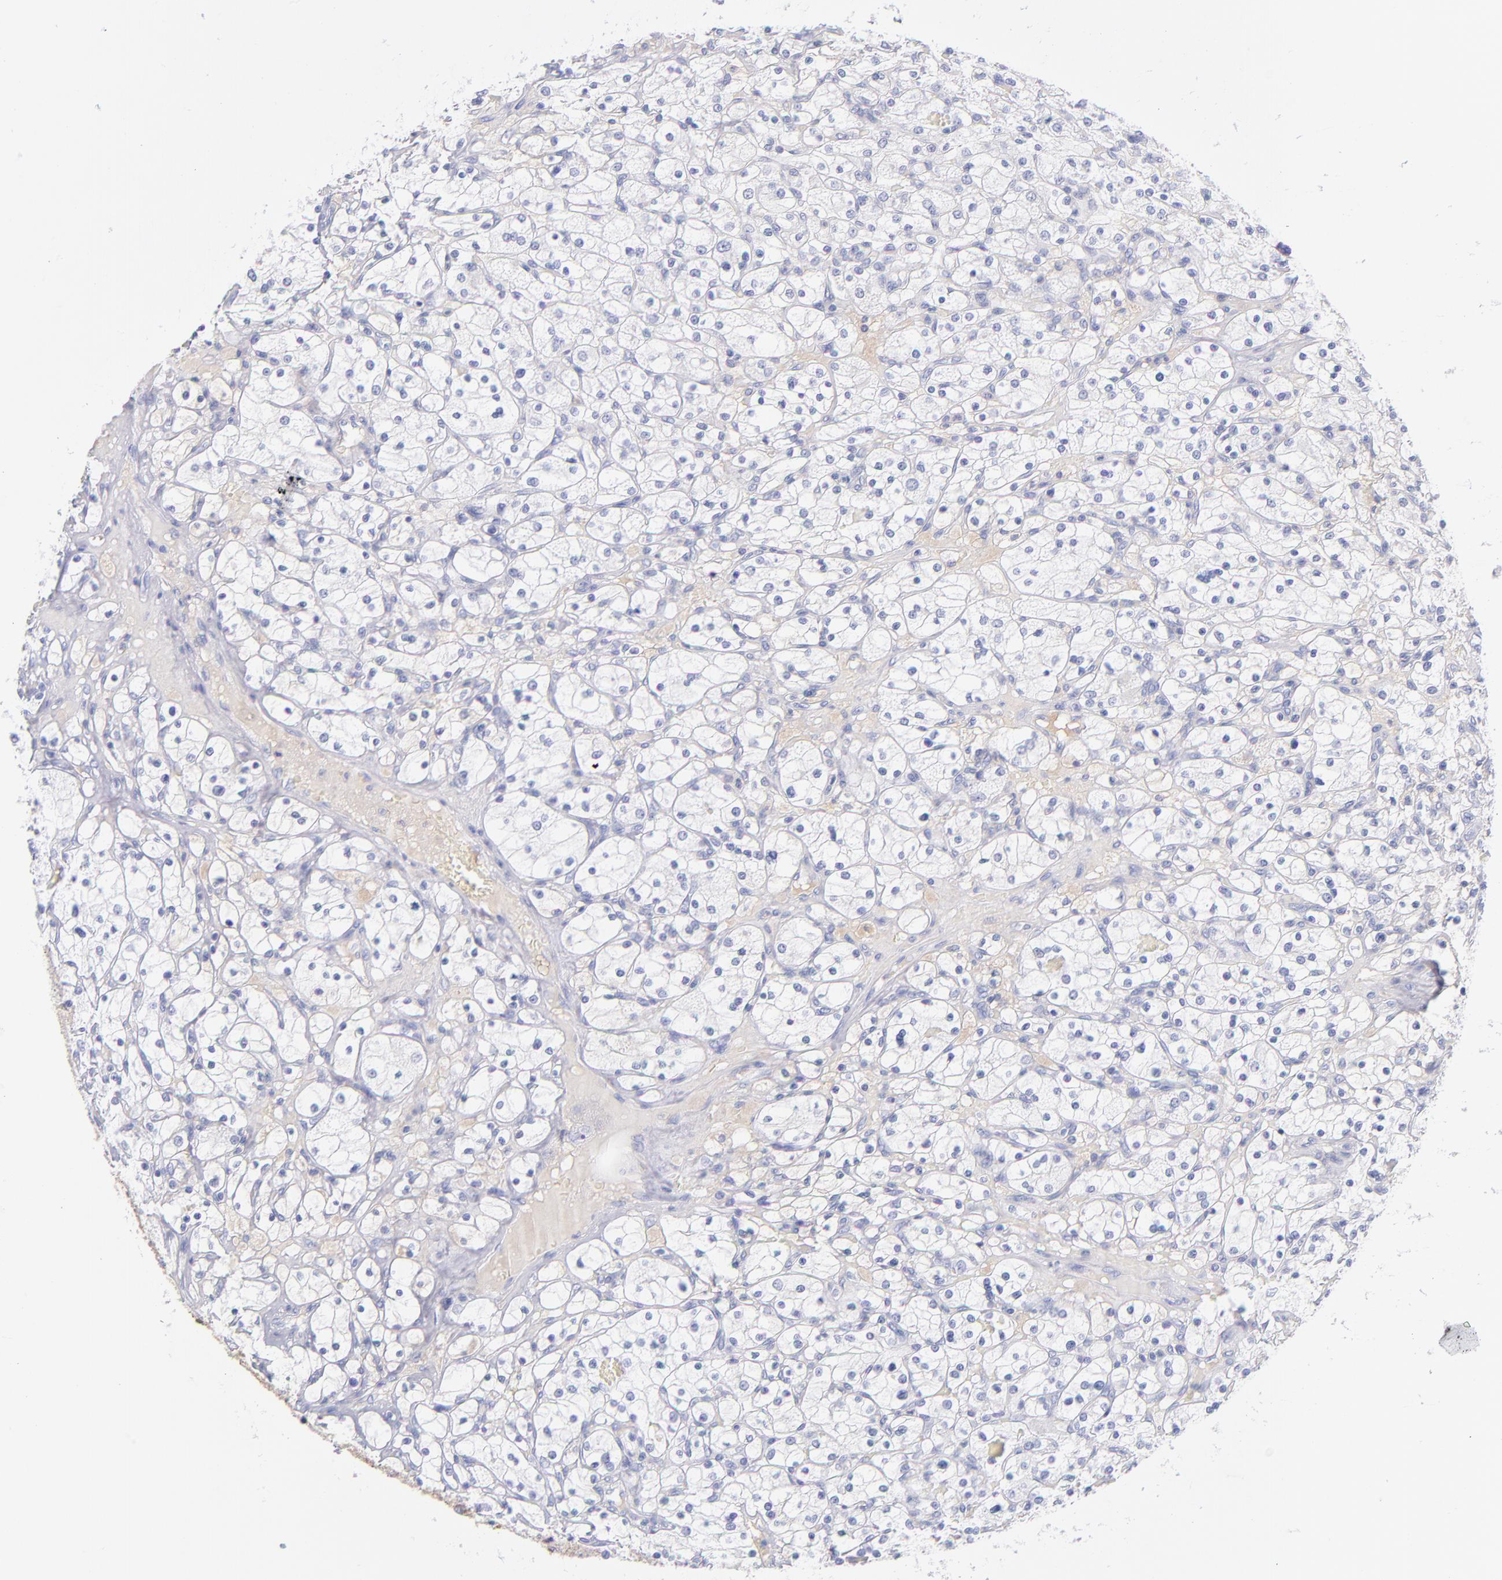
{"staining": {"intensity": "negative", "quantity": "none", "location": "none"}, "tissue": "renal cancer", "cell_type": "Tumor cells", "image_type": "cancer", "snomed": [{"axis": "morphology", "description": "Adenocarcinoma, NOS"}, {"axis": "topography", "description": "Kidney"}], "caption": "Immunohistochemistry photomicrograph of neoplastic tissue: adenocarcinoma (renal) stained with DAB (3,3'-diaminobenzidine) demonstrates no significant protein staining in tumor cells.", "gene": "HP", "patient": {"sex": "female", "age": 83}}